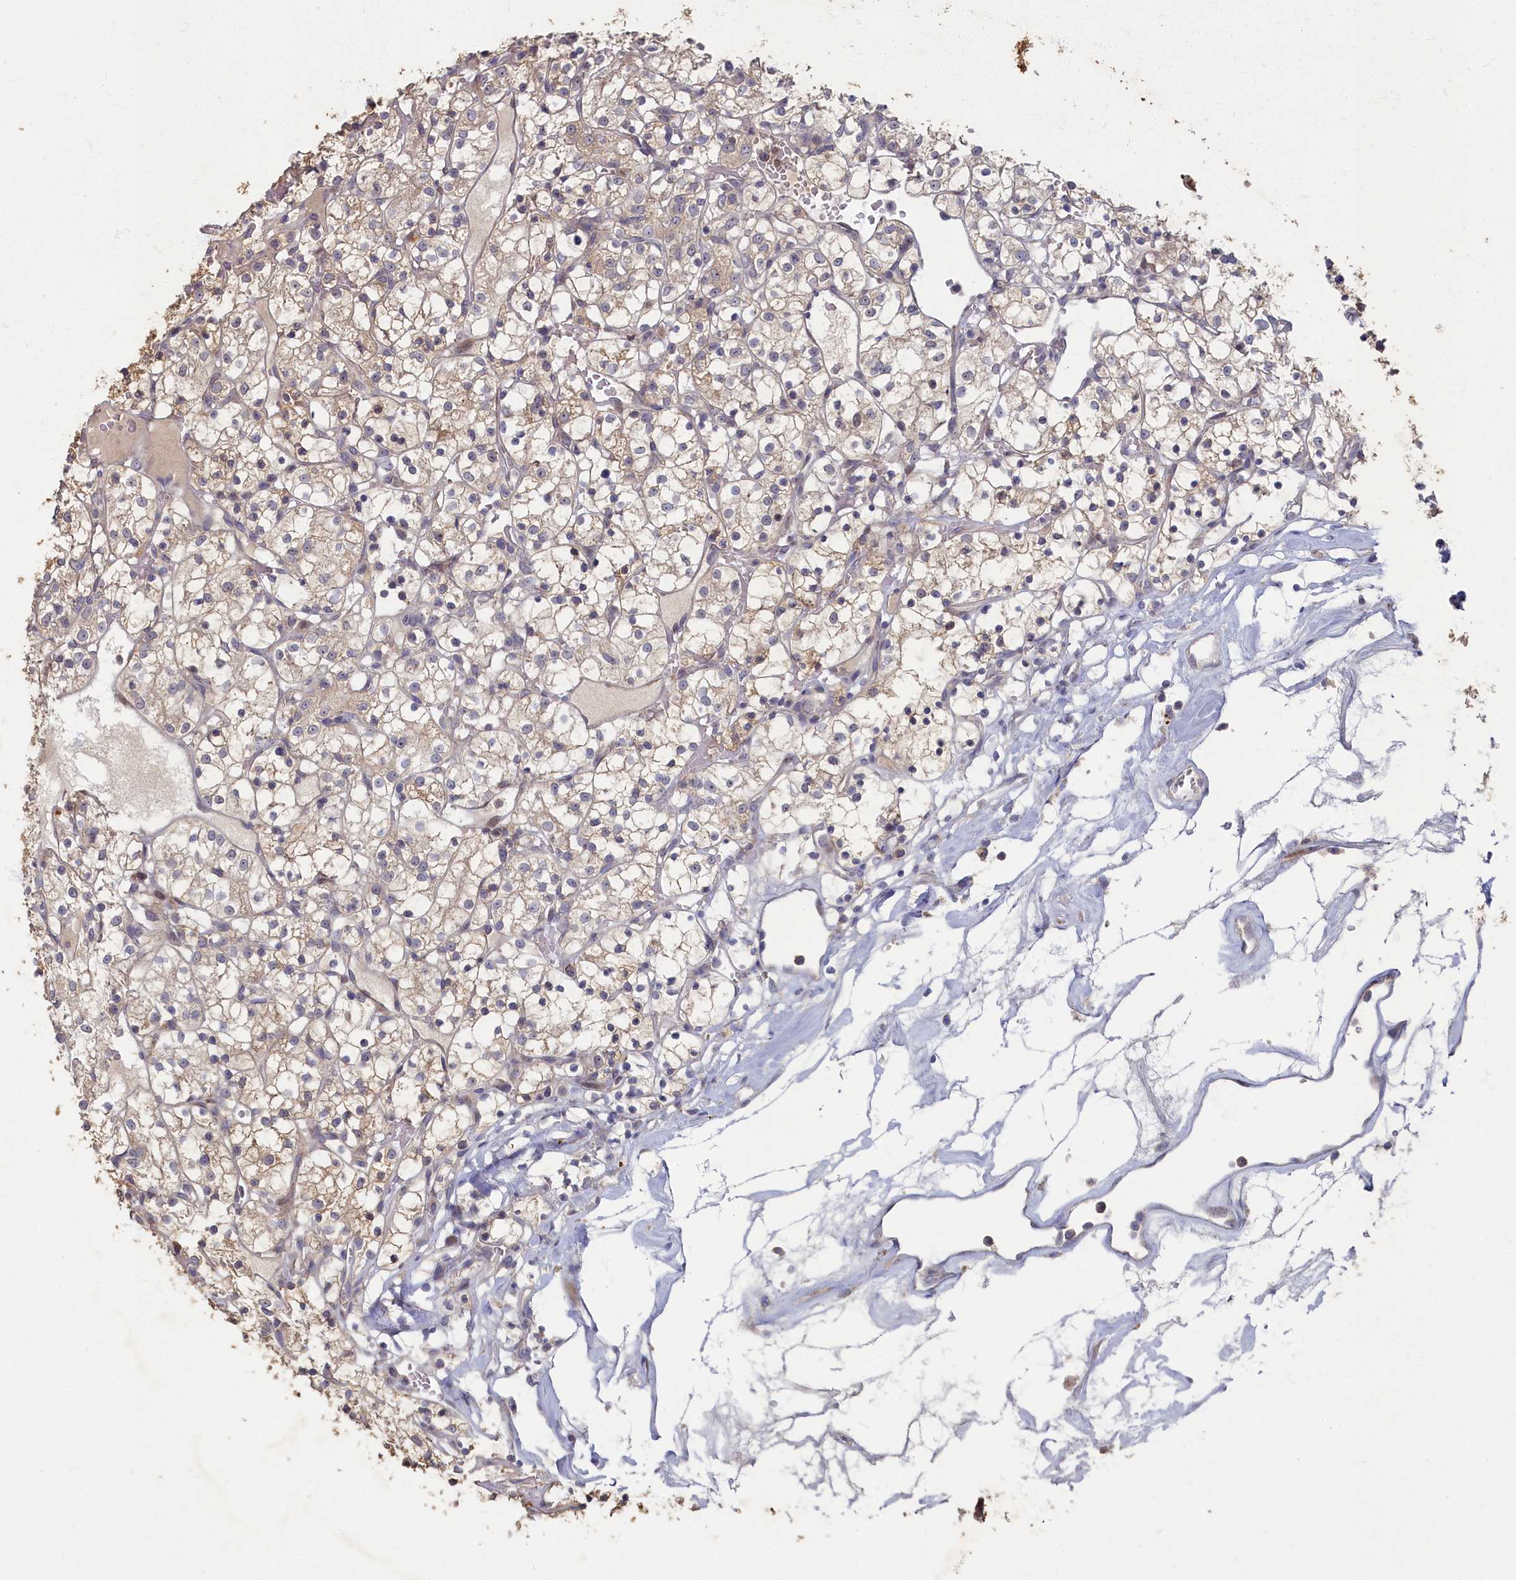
{"staining": {"intensity": "weak", "quantity": "<25%", "location": "cytoplasmic/membranous"}, "tissue": "renal cancer", "cell_type": "Tumor cells", "image_type": "cancer", "snomed": [{"axis": "morphology", "description": "Adenocarcinoma, NOS"}, {"axis": "topography", "description": "Kidney"}], "caption": "The histopathology image reveals no staining of tumor cells in renal adenocarcinoma.", "gene": "HUNK", "patient": {"sex": "female", "age": 69}}